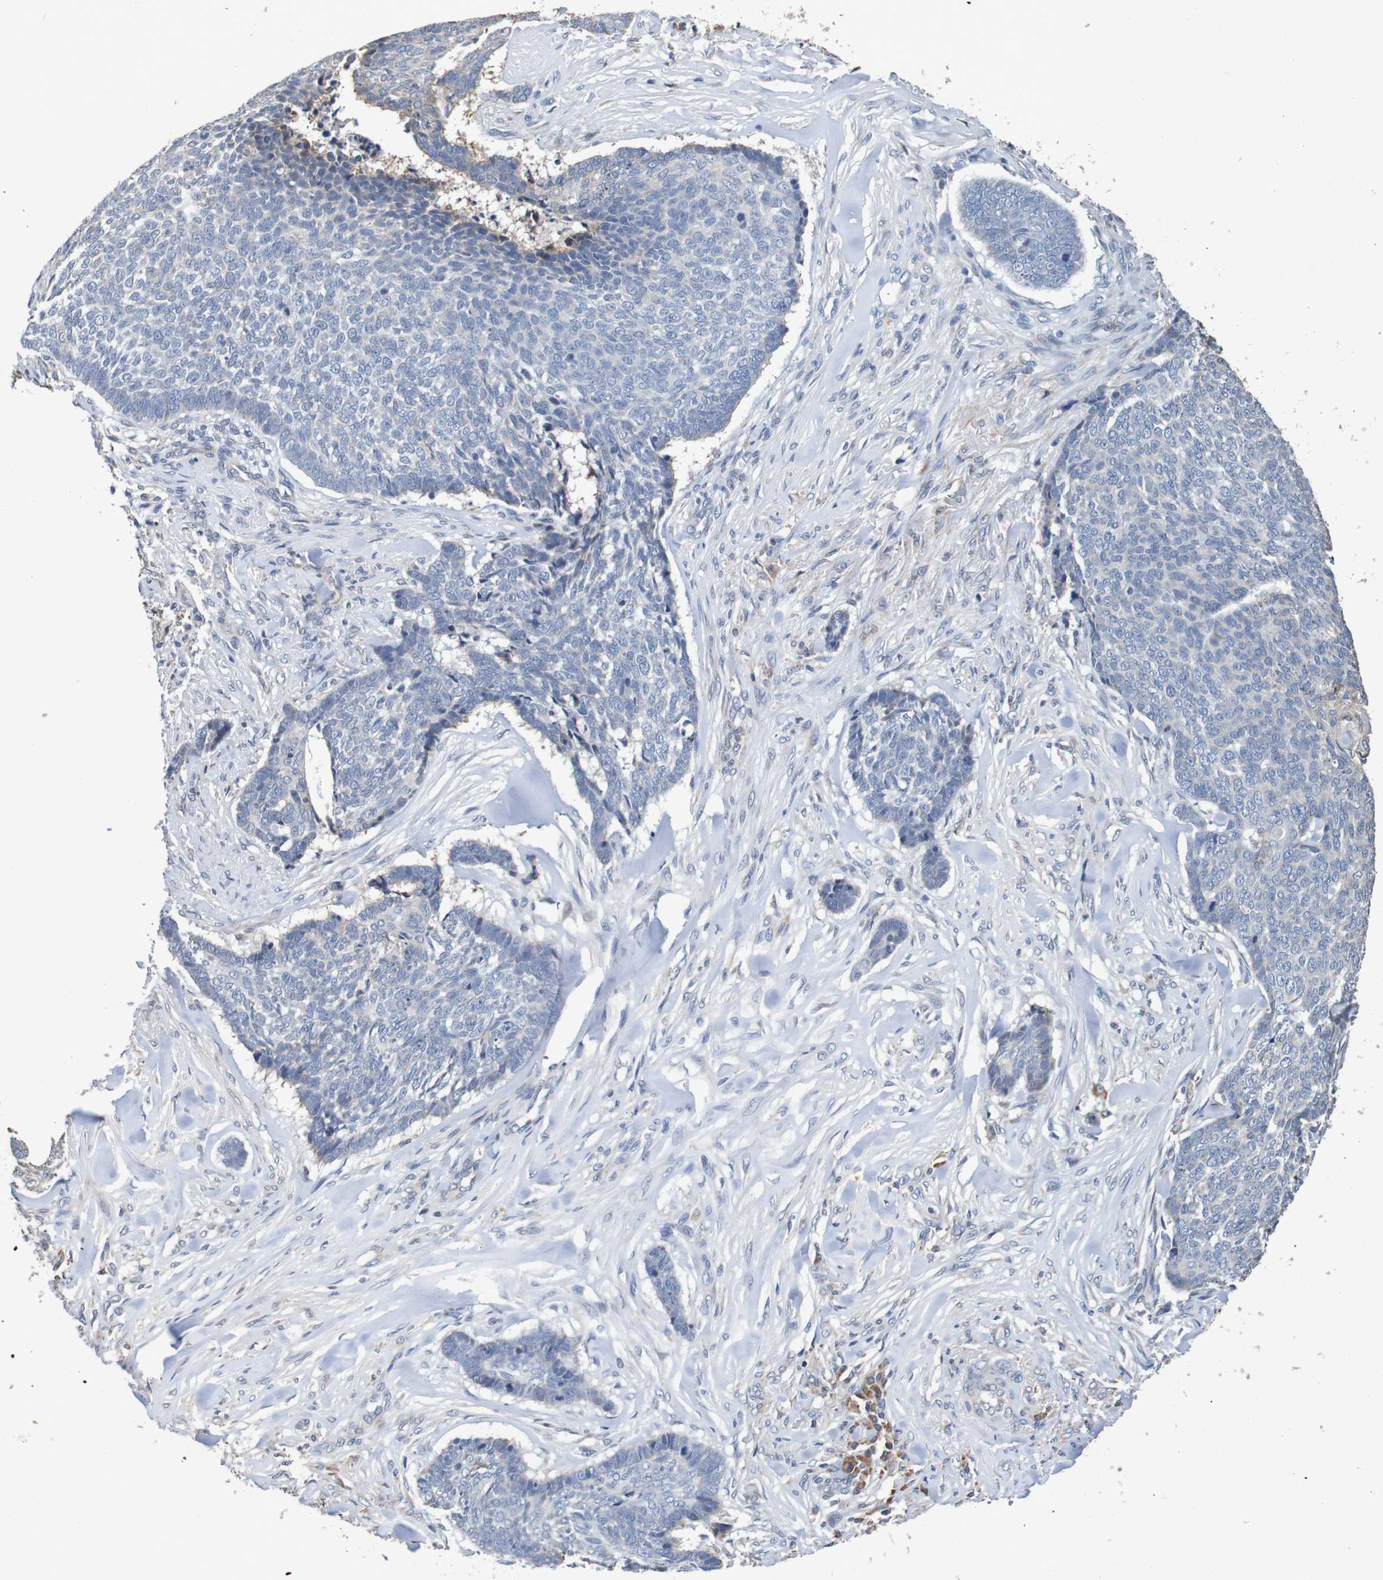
{"staining": {"intensity": "negative", "quantity": "none", "location": "none"}, "tissue": "skin cancer", "cell_type": "Tumor cells", "image_type": "cancer", "snomed": [{"axis": "morphology", "description": "Basal cell carcinoma"}, {"axis": "topography", "description": "Skin"}], "caption": "Tumor cells are negative for protein expression in human basal cell carcinoma (skin). (Brightfield microscopy of DAB immunohistochemistry at high magnification).", "gene": "FIBP", "patient": {"sex": "male", "age": 84}}